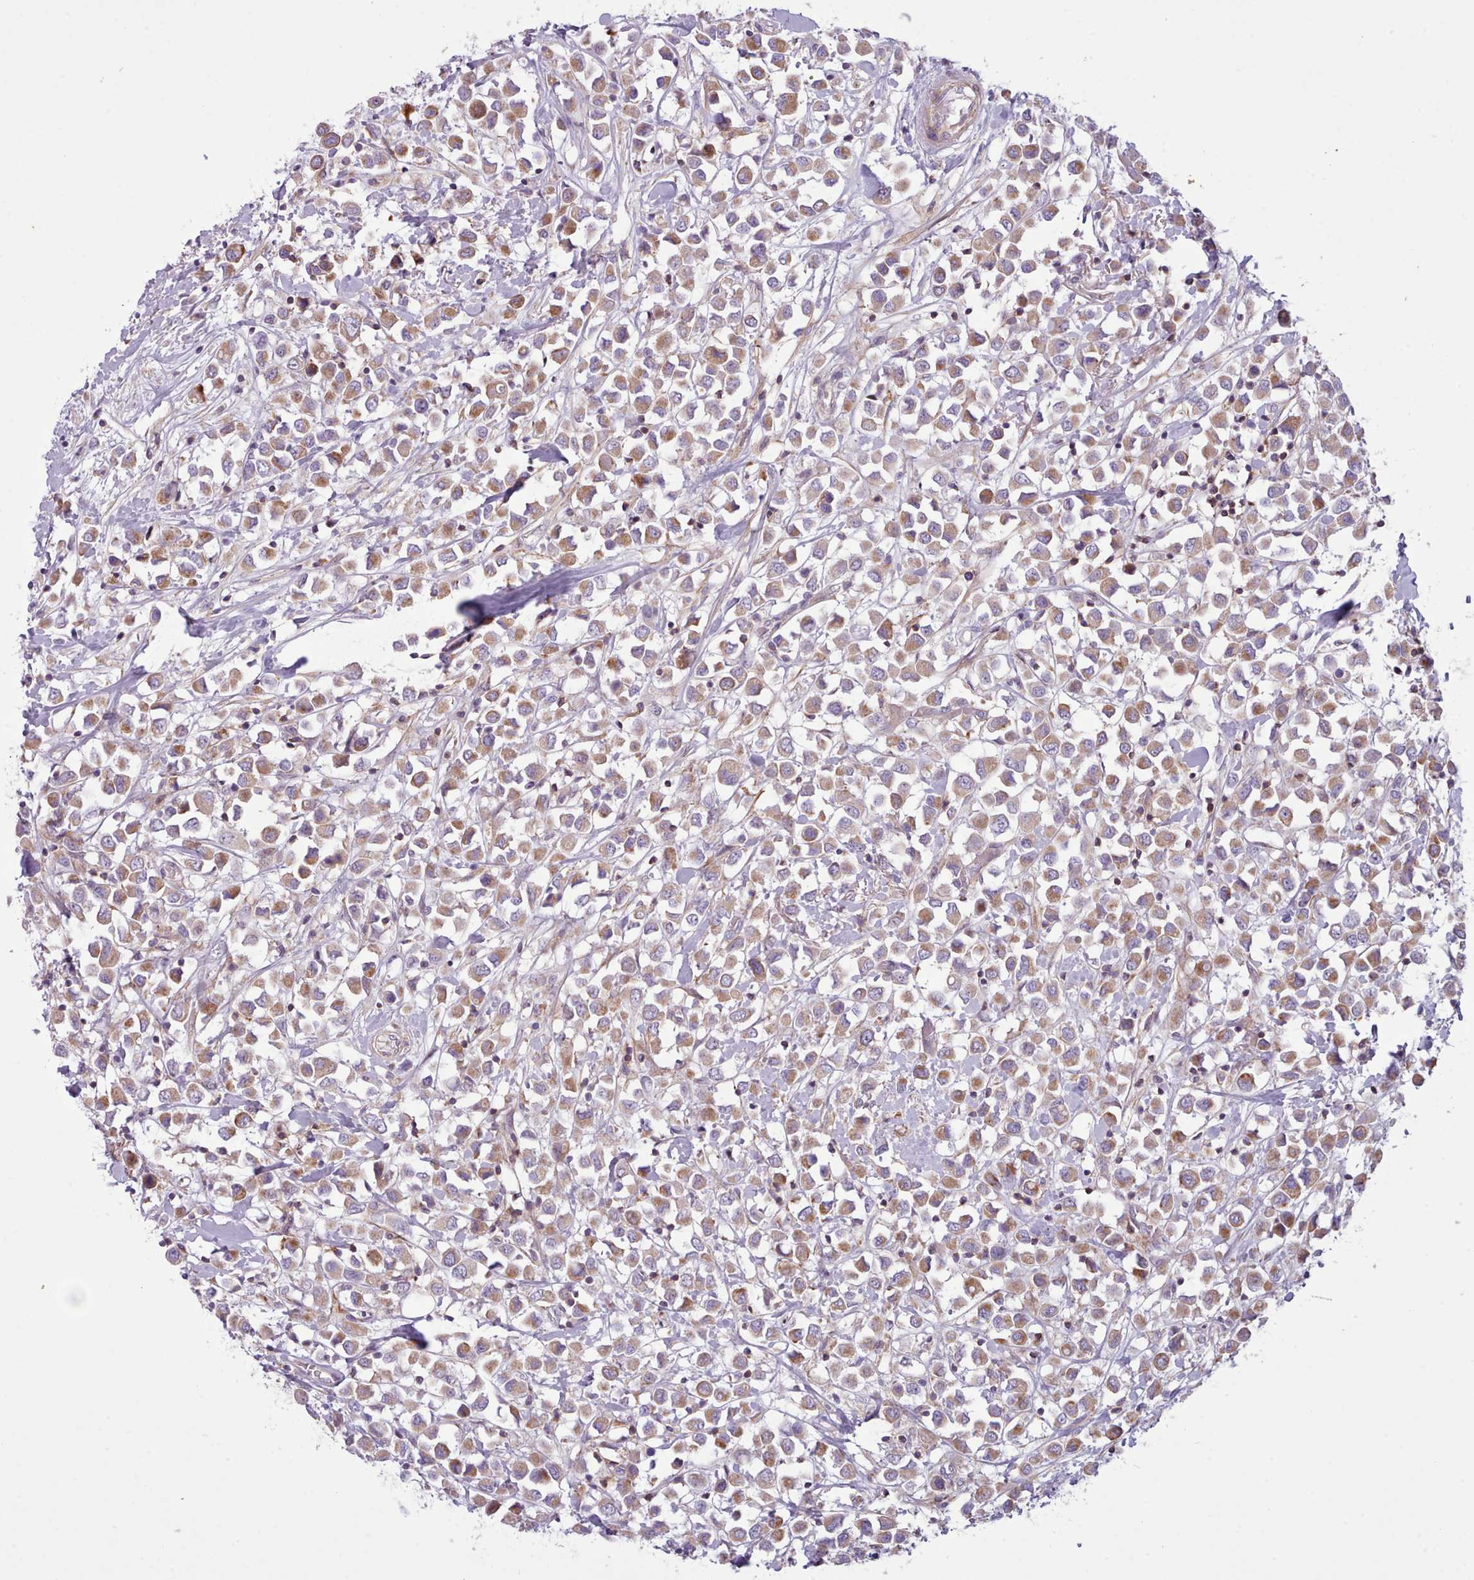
{"staining": {"intensity": "moderate", "quantity": ">75%", "location": "cytoplasmic/membranous"}, "tissue": "breast cancer", "cell_type": "Tumor cells", "image_type": "cancer", "snomed": [{"axis": "morphology", "description": "Duct carcinoma"}, {"axis": "topography", "description": "Breast"}], "caption": "Immunohistochemical staining of human breast invasive ductal carcinoma demonstrates medium levels of moderate cytoplasmic/membranous staining in about >75% of tumor cells.", "gene": "TENT4B", "patient": {"sex": "female", "age": 61}}